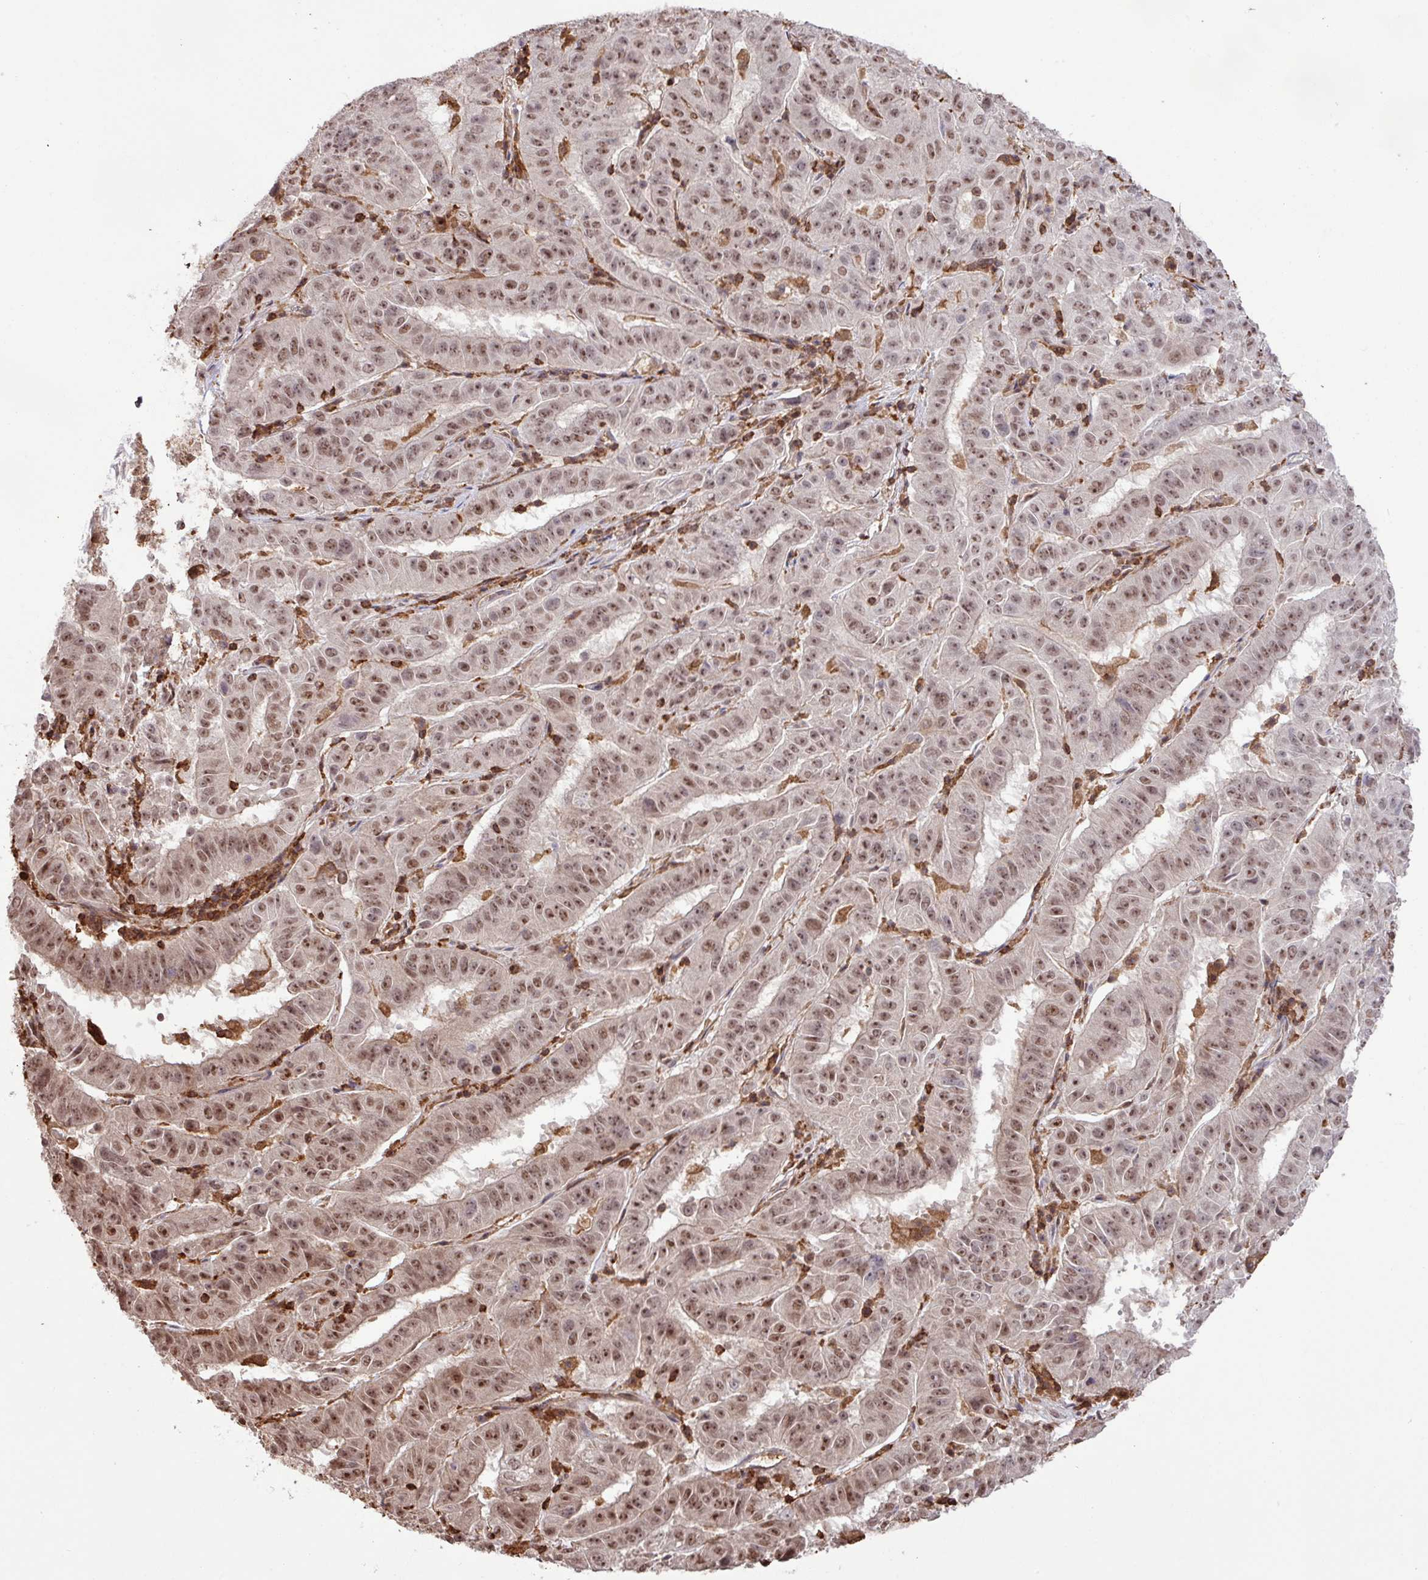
{"staining": {"intensity": "moderate", "quantity": ">75%", "location": "nuclear"}, "tissue": "pancreatic cancer", "cell_type": "Tumor cells", "image_type": "cancer", "snomed": [{"axis": "morphology", "description": "Adenocarcinoma, NOS"}, {"axis": "topography", "description": "Pancreas"}], "caption": "Human pancreatic cancer stained for a protein (brown) displays moderate nuclear positive positivity in about >75% of tumor cells.", "gene": "GON7", "patient": {"sex": "male", "age": 63}}